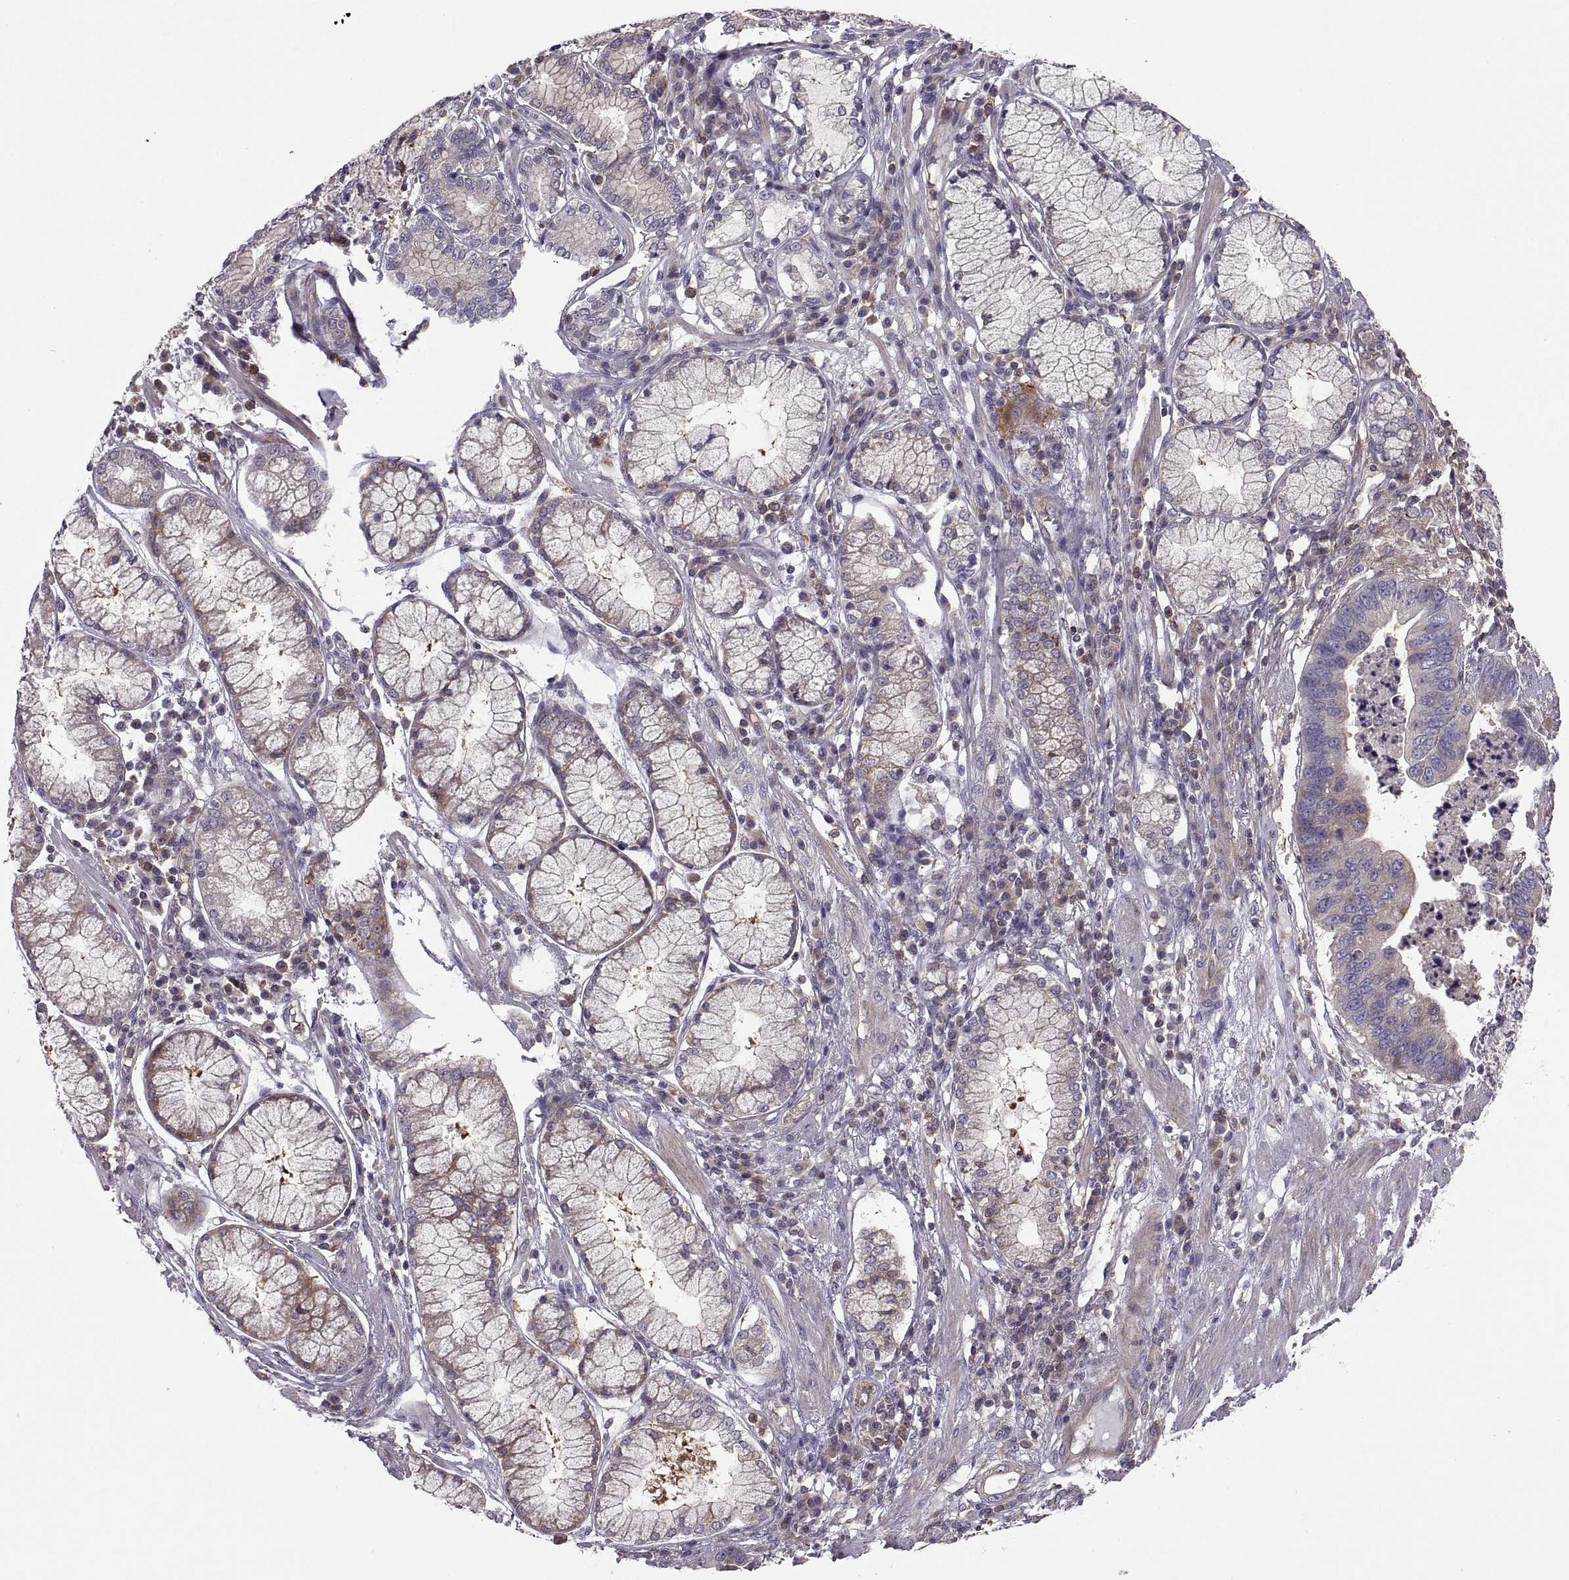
{"staining": {"intensity": "moderate", "quantity": "<25%", "location": "cytoplasmic/membranous"}, "tissue": "stomach cancer", "cell_type": "Tumor cells", "image_type": "cancer", "snomed": [{"axis": "morphology", "description": "Adenocarcinoma, NOS"}, {"axis": "topography", "description": "Stomach"}], "caption": "This image displays stomach adenocarcinoma stained with immunohistochemistry (IHC) to label a protein in brown. The cytoplasmic/membranous of tumor cells show moderate positivity for the protein. Nuclei are counter-stained blue.", "gene": "SPATA32", "patient": {"sex": "male", "age": 84}}